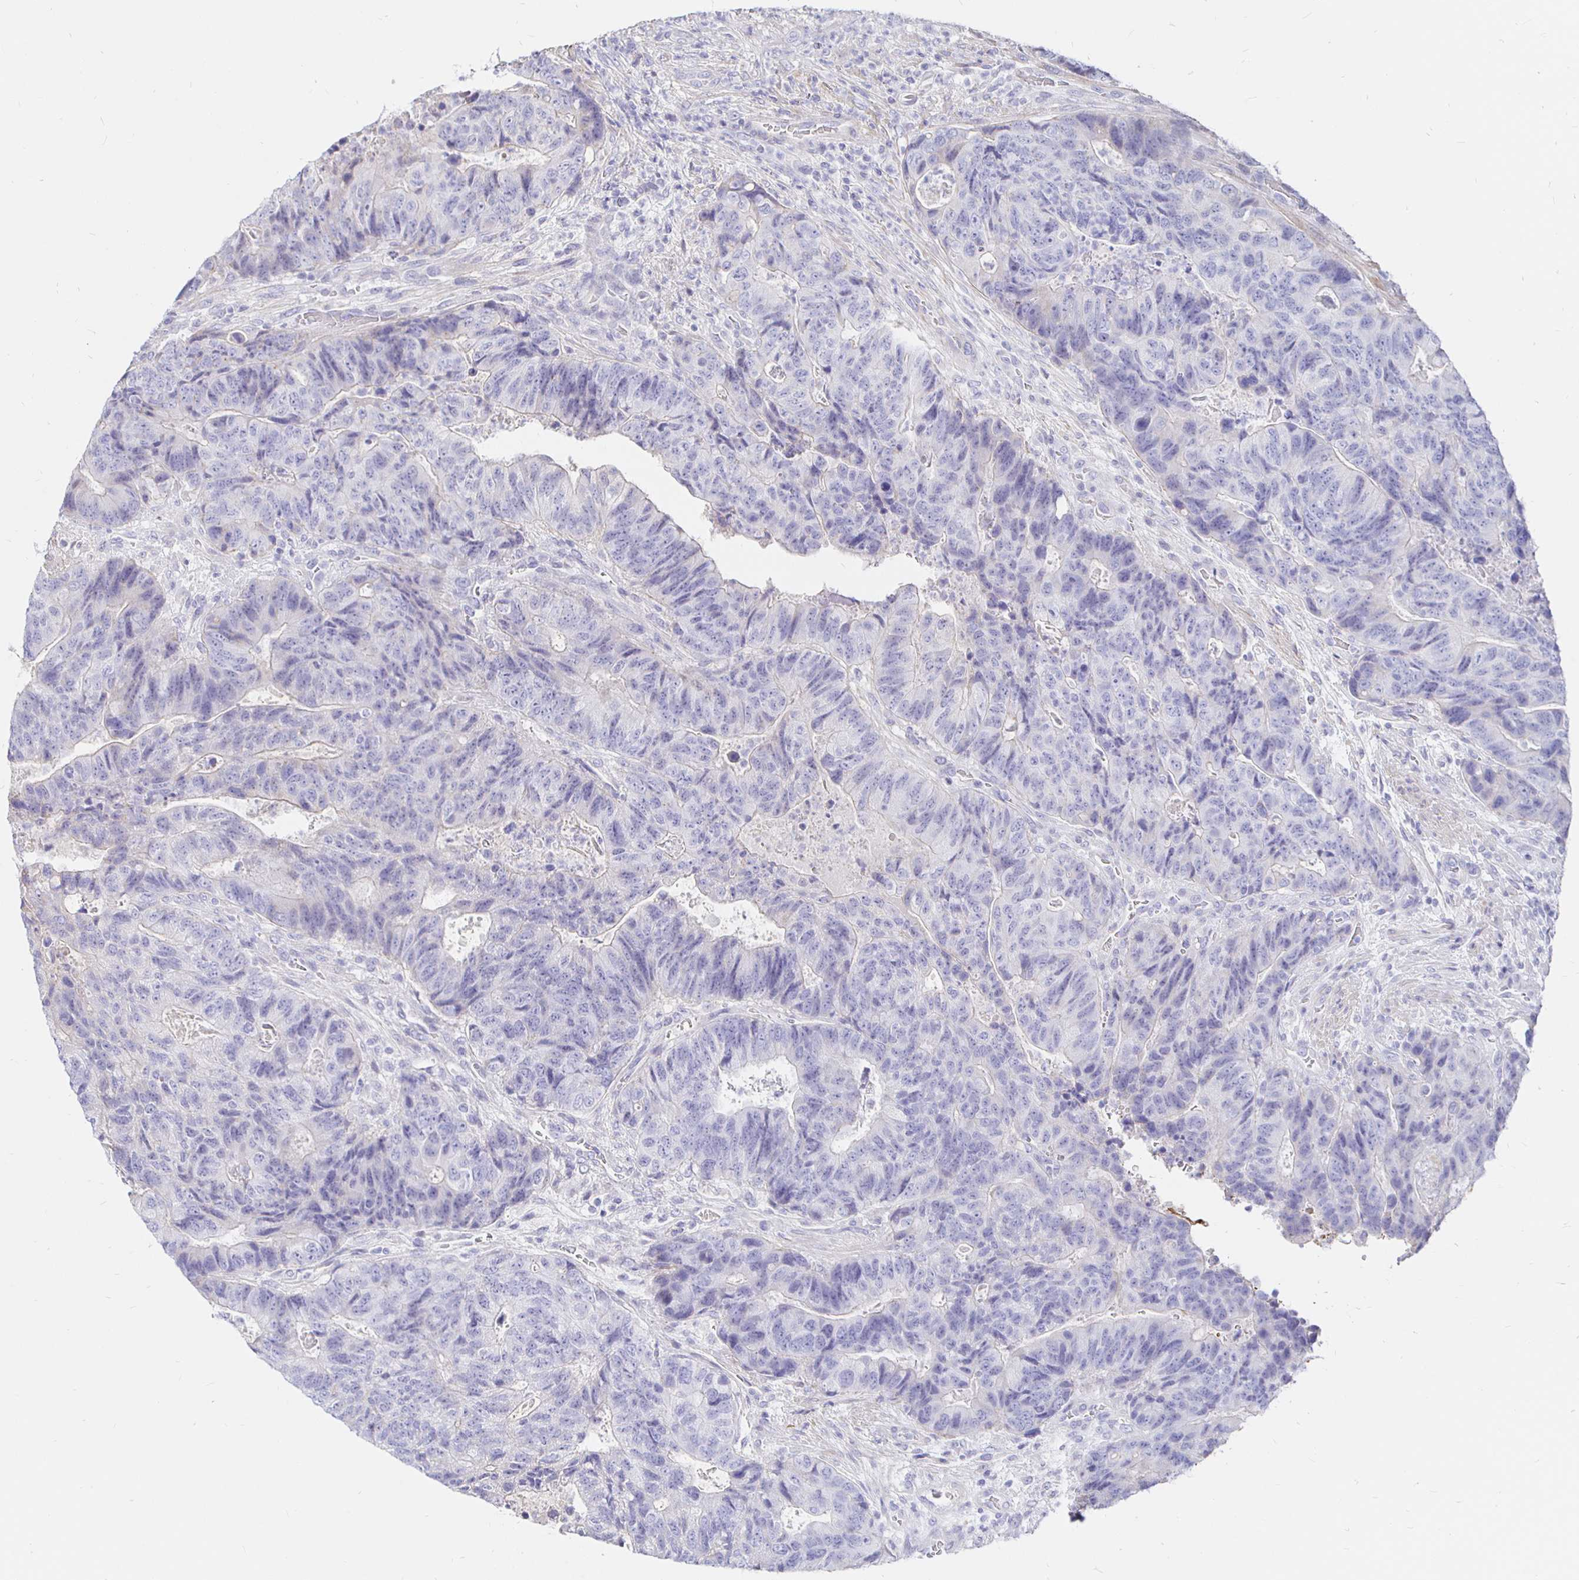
{"staining": {"intensity": "negative", "quantity": "none", "location": "none"}, "tissue": "colorectal cancer", "cell_type": "Tumor cells", "image_type": "cancer", "snomed": [{"axis": "morphology", "description": "Normal tissue, NOS"}, {"axis": "morphology", "description": "Adenocarcinoma, NOS"}, {"axis": "topography", "description": "Colon"}], "caption": "High magnification brightfield microscopy of colorectal adenocarcinoma stained with DAB (brown) and counterstained with hematoxylin (blue): tumor cells show no significant positivity. The staining was performed using DAB (3,3'-diaminobenzidine) to visualize the protein expression in brown, while the nuclei were stained in blue with hematoxylin (Magnification: 20x).", "gene": "NECAB1", "patient": {"sex": "female", "age": 48}}